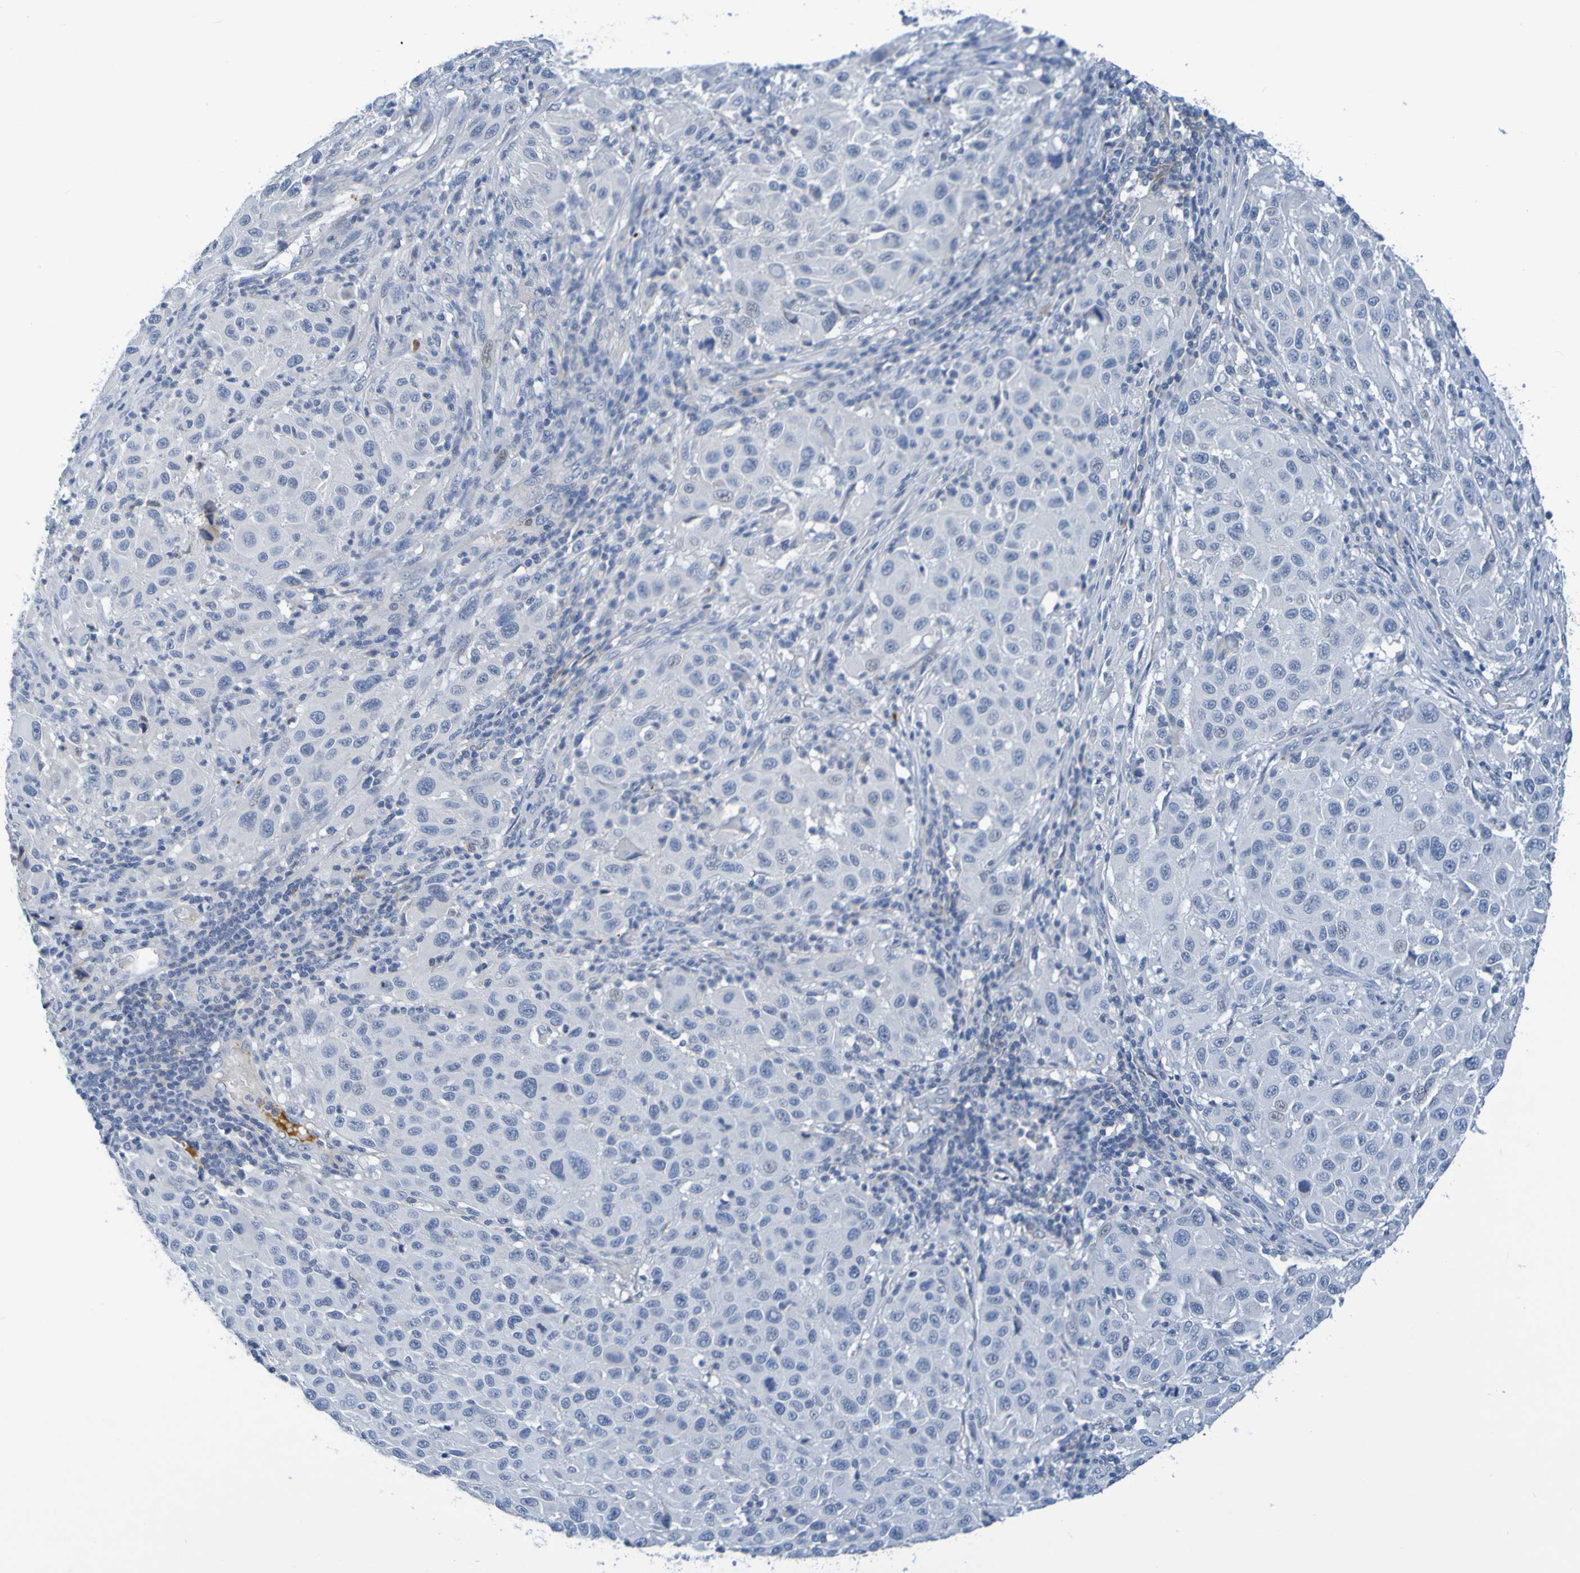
{"staining": {"intensity": "negative", "quantity": "none", "location": "none"}, "tissue": "melanoma", "cell_type": "Tumor cells", "image_type": "cancer", "snomed": [{"axis": "morphology", "description": "Malignant melanoma, Metastatic site"}, {"axis": "topography", "description": "Lymph node"}], "caption": "This is a histopathology image of IHC staining of melanoma, which shows no staining in tumor cells.", "gene": "IL10", "patient": {"sex": "male", "age": 61}}